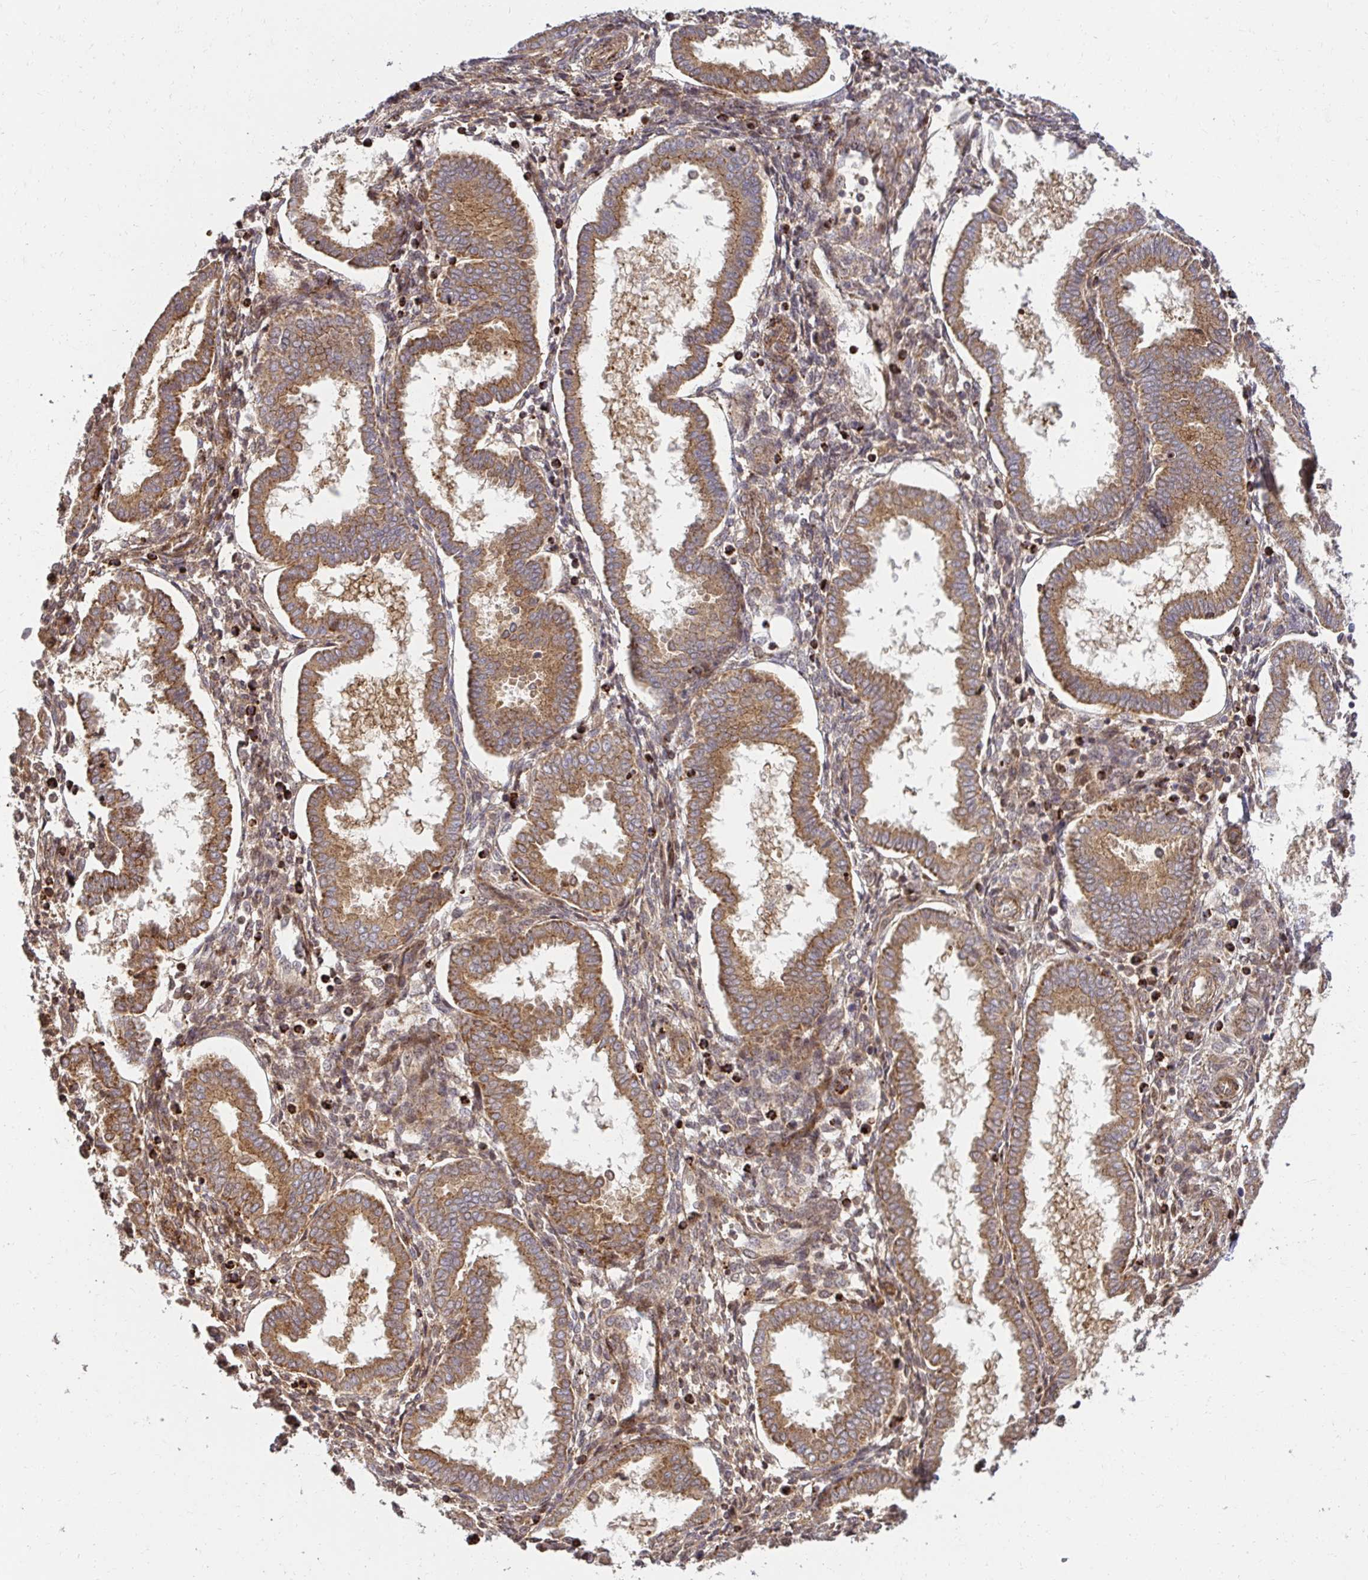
{"staining": {"intensity": "weak", "quantity": "<25%", "location": "cytoplasmic/membranous"}, "tissue": "endometrium", "cell_type": "Cells in endometrial stroma", "image_type": "normal", "snomed": [{"axis": "morphology", "description": "Normal tissue, NOS"}, {"axis": "topography", "description": "Endometrium"}], "caption": "Immunohistochemistry of unremarkable endometrium exhibits no staining in cells in endometrial stroma. Nuclei are stained in blue.", "gene": "PSMA4", "patient": {"sex": "female", "age": 24}}